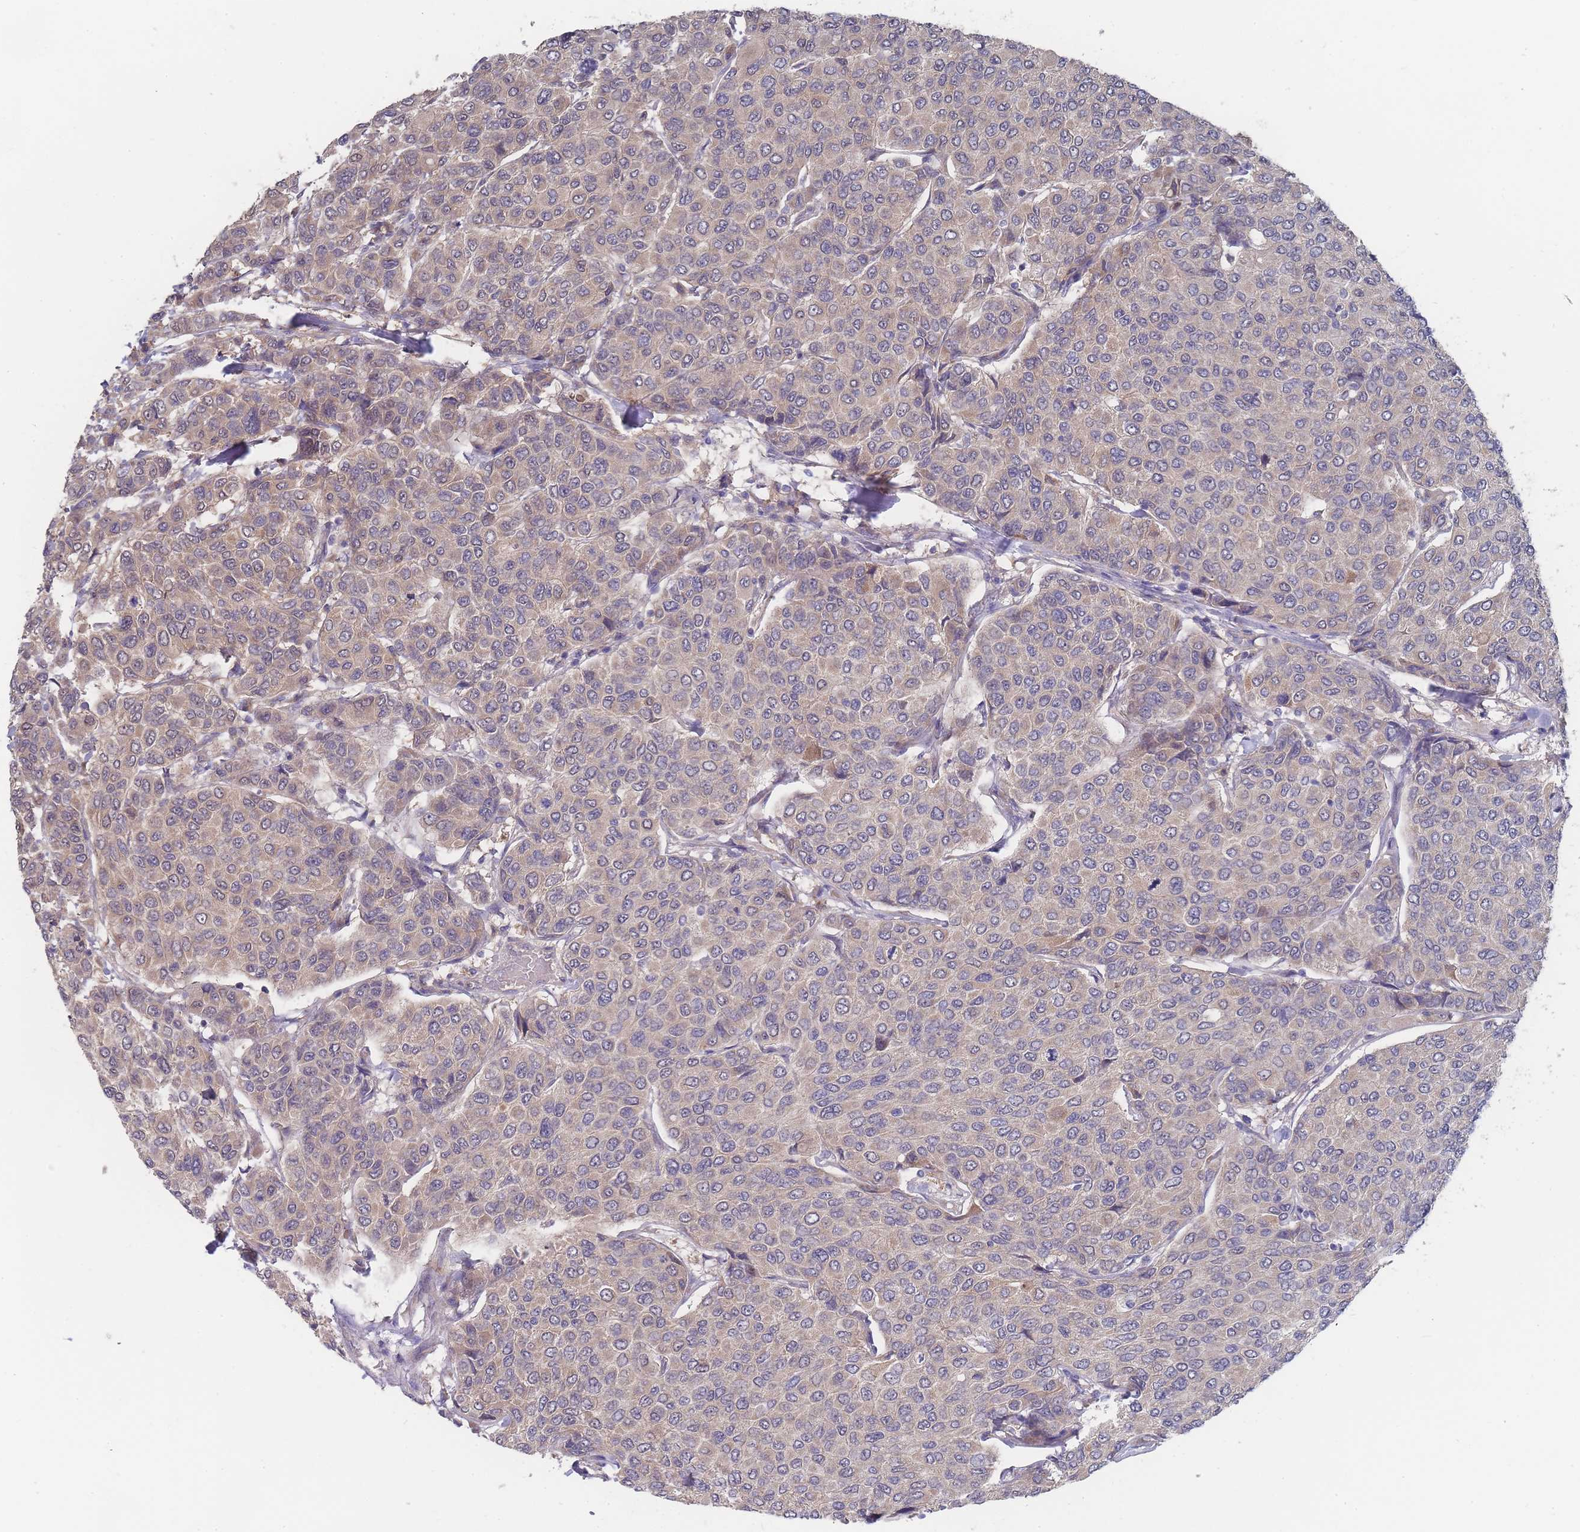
{"staining": {"intensity": "weak", "quantity": "<25%", "location": "cytoplasmic/membranous"}, "tissue": "breast cancer", "cell_type": "Tumor cells", "image_type": "cancer", "snomed": [{"axis": "morphology", "description": "Duct carcinoma"}, {"axis": "topography", "description": "Breast"}], "caption": "The histopathology image displays no significant staining in tumor cells of breast cancer (intraductal carcinoma).", "gene": "NUB1", "patient": {"sex": "female", "age": 55}}